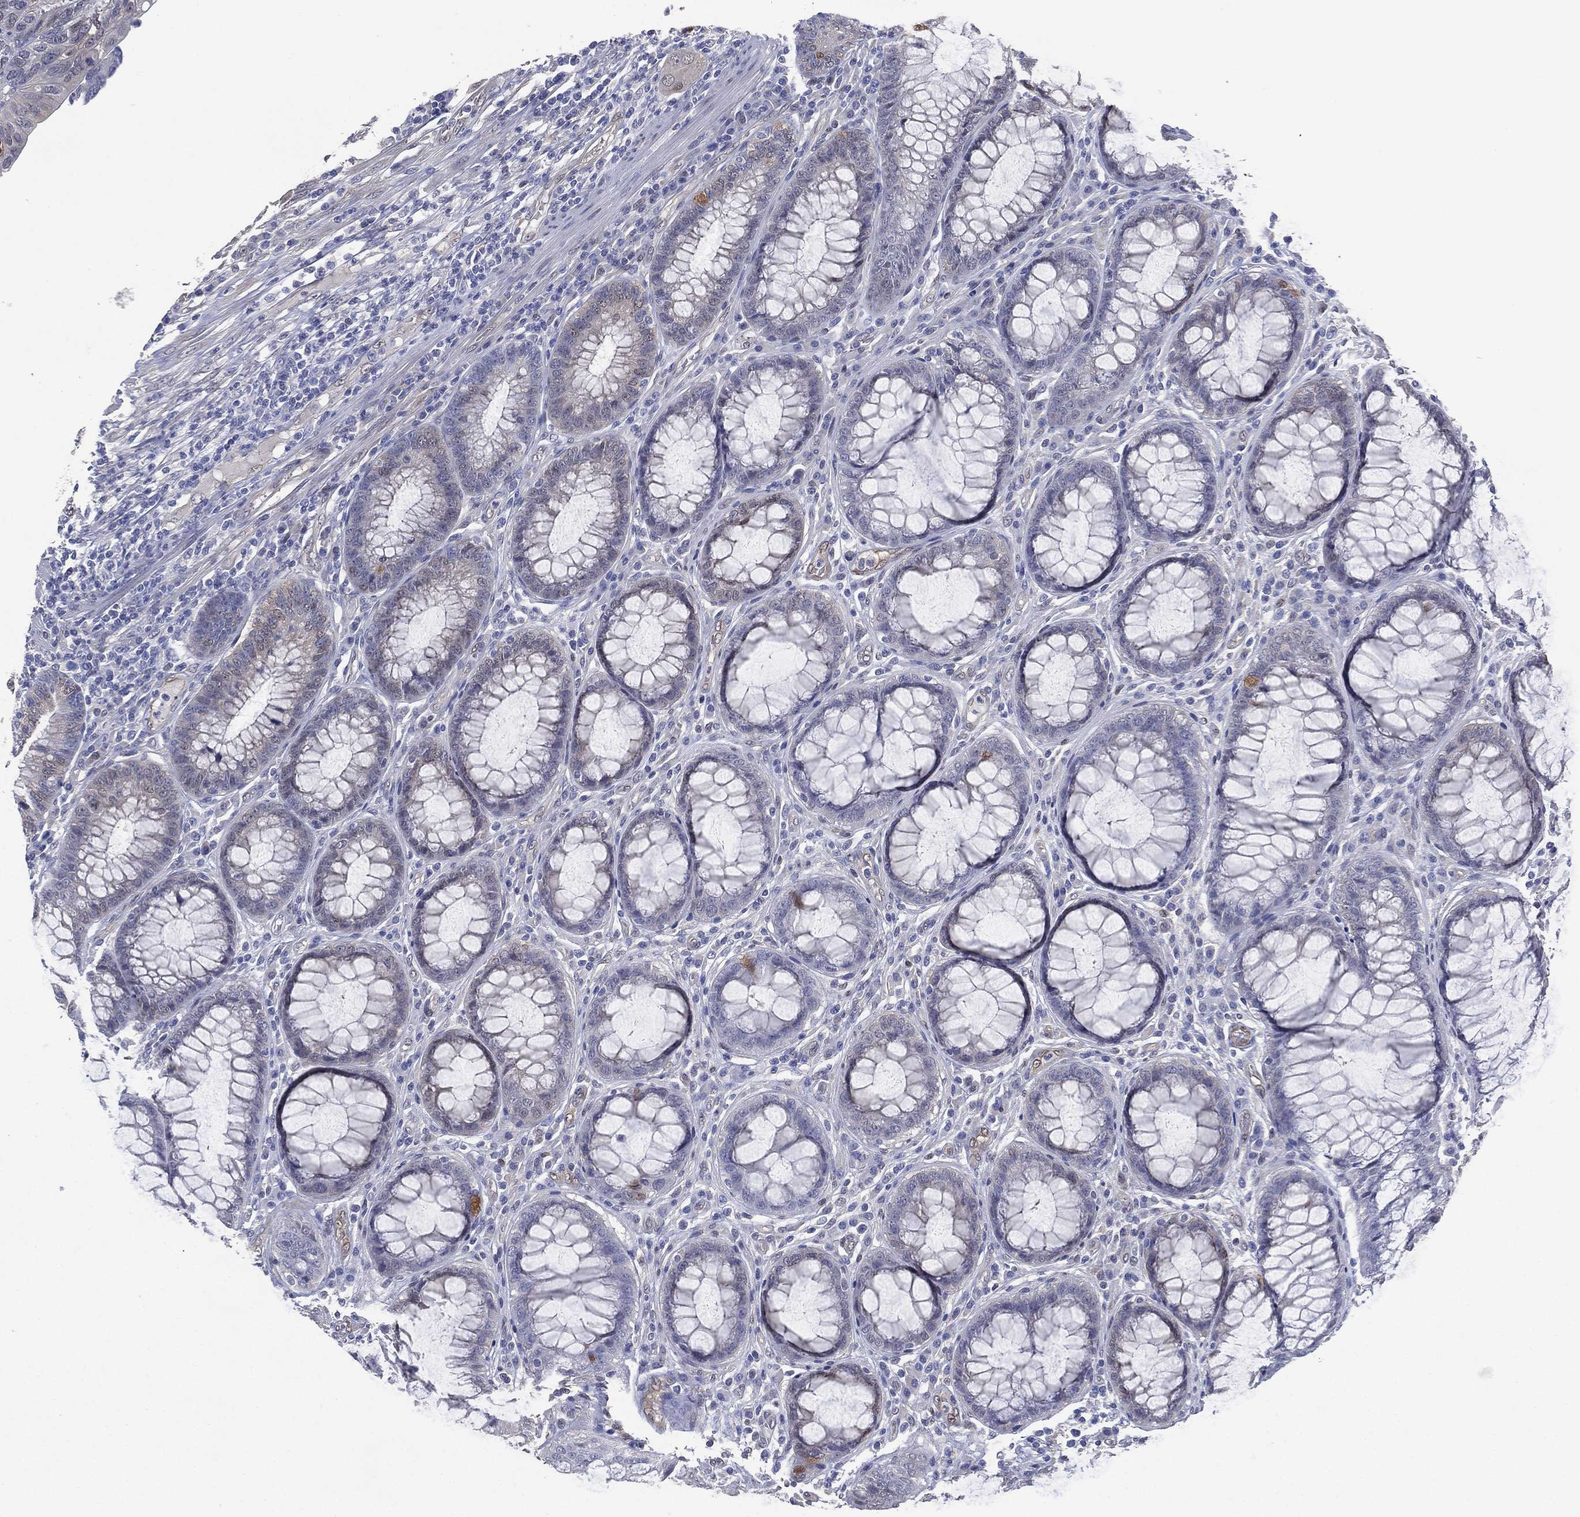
{"staining": {"intensity": "negative", "quantity": "none", "location": "none"}, "tissue": "colorectal cancer", "cell_type": "Tumor cells", "image_type": "cancer", "snomed": [{"axis": "morphology", "description": "Adenocarcinoma, NOS"}, {"axis": "topography", "description": "Colon"}], "caption": "An IHC histopathology image of adenocarcinoma (colorectal) is shown. There is no staining in tumor cells of adenocarcinoma (colorectal).", "gene": "AK1", "patient": {"sex": "female", "age": 67}}